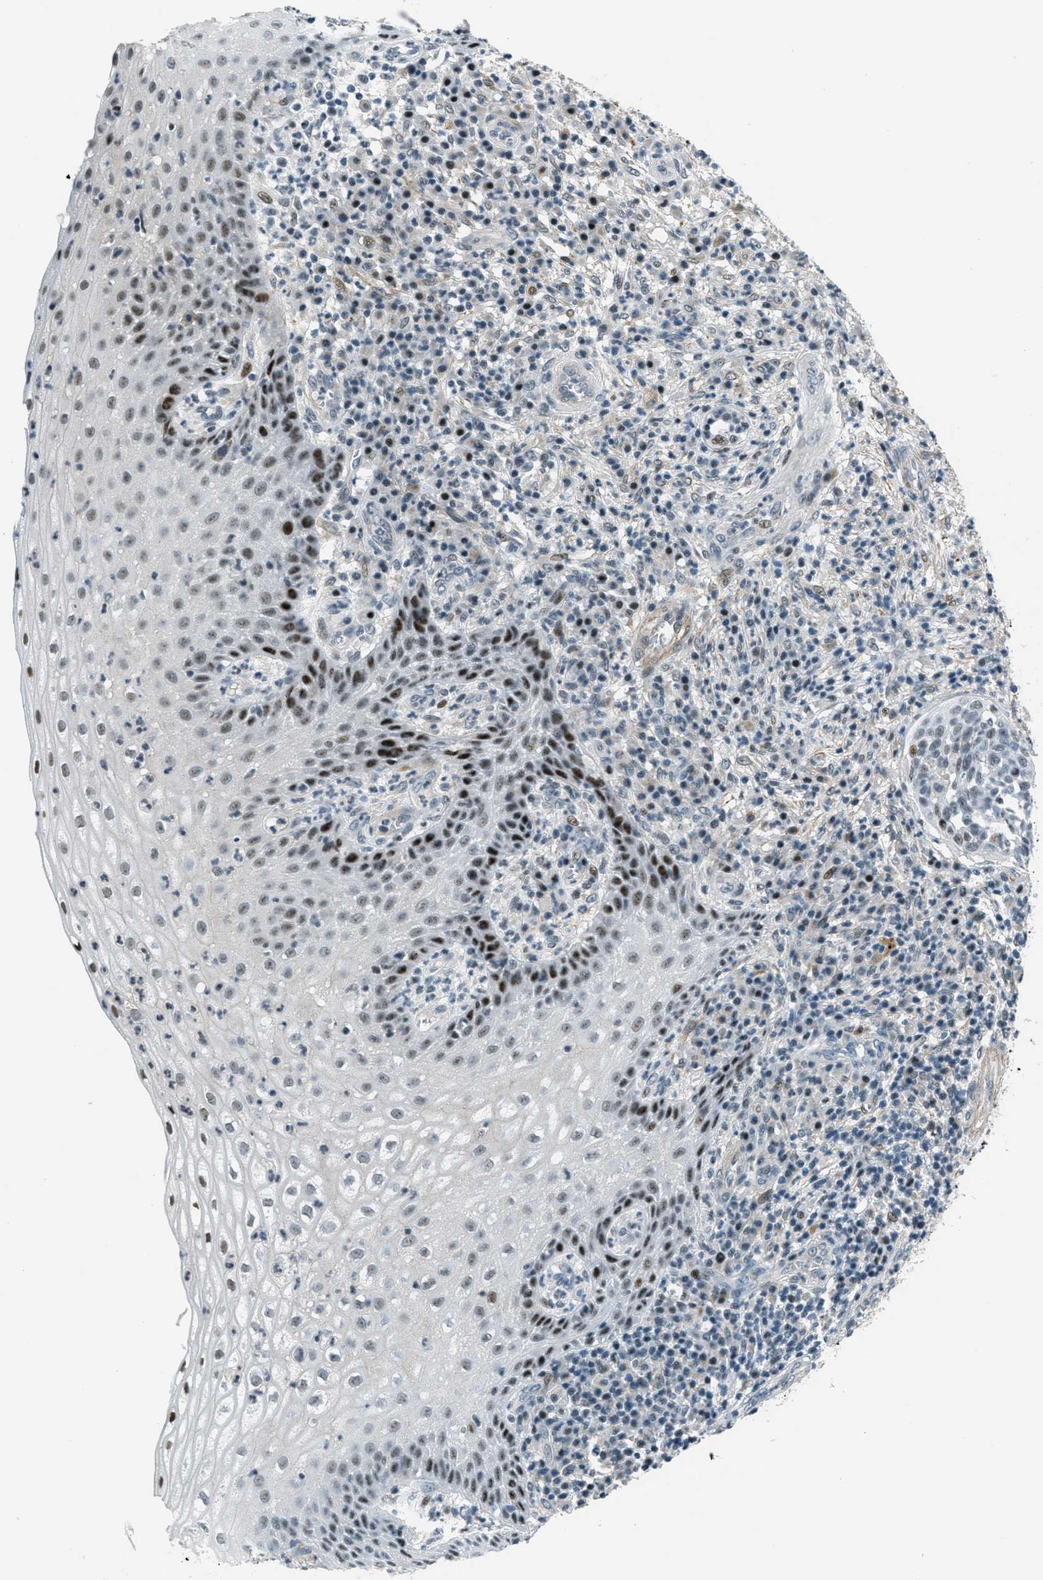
{"staining": {"intensity": "moderate", "quantity": "25%-75%", "location": "nuclear"}, "tissue": "cervical cancer", "cell_type": "Tumor cells", "image_type": "cancer", "snomed": [{"axis": "morphology", "description": "Squamous cell carcinoma, NOS"}, {"axis": "topography", "description": "Cervix"}], "caption": "An image of cervical cancer stained for a protein demonstrates moderate nuclear brown staining in tumor cells.", "gene": "ZDHHC23", "patient": {"sex": "female", "age": 34}}